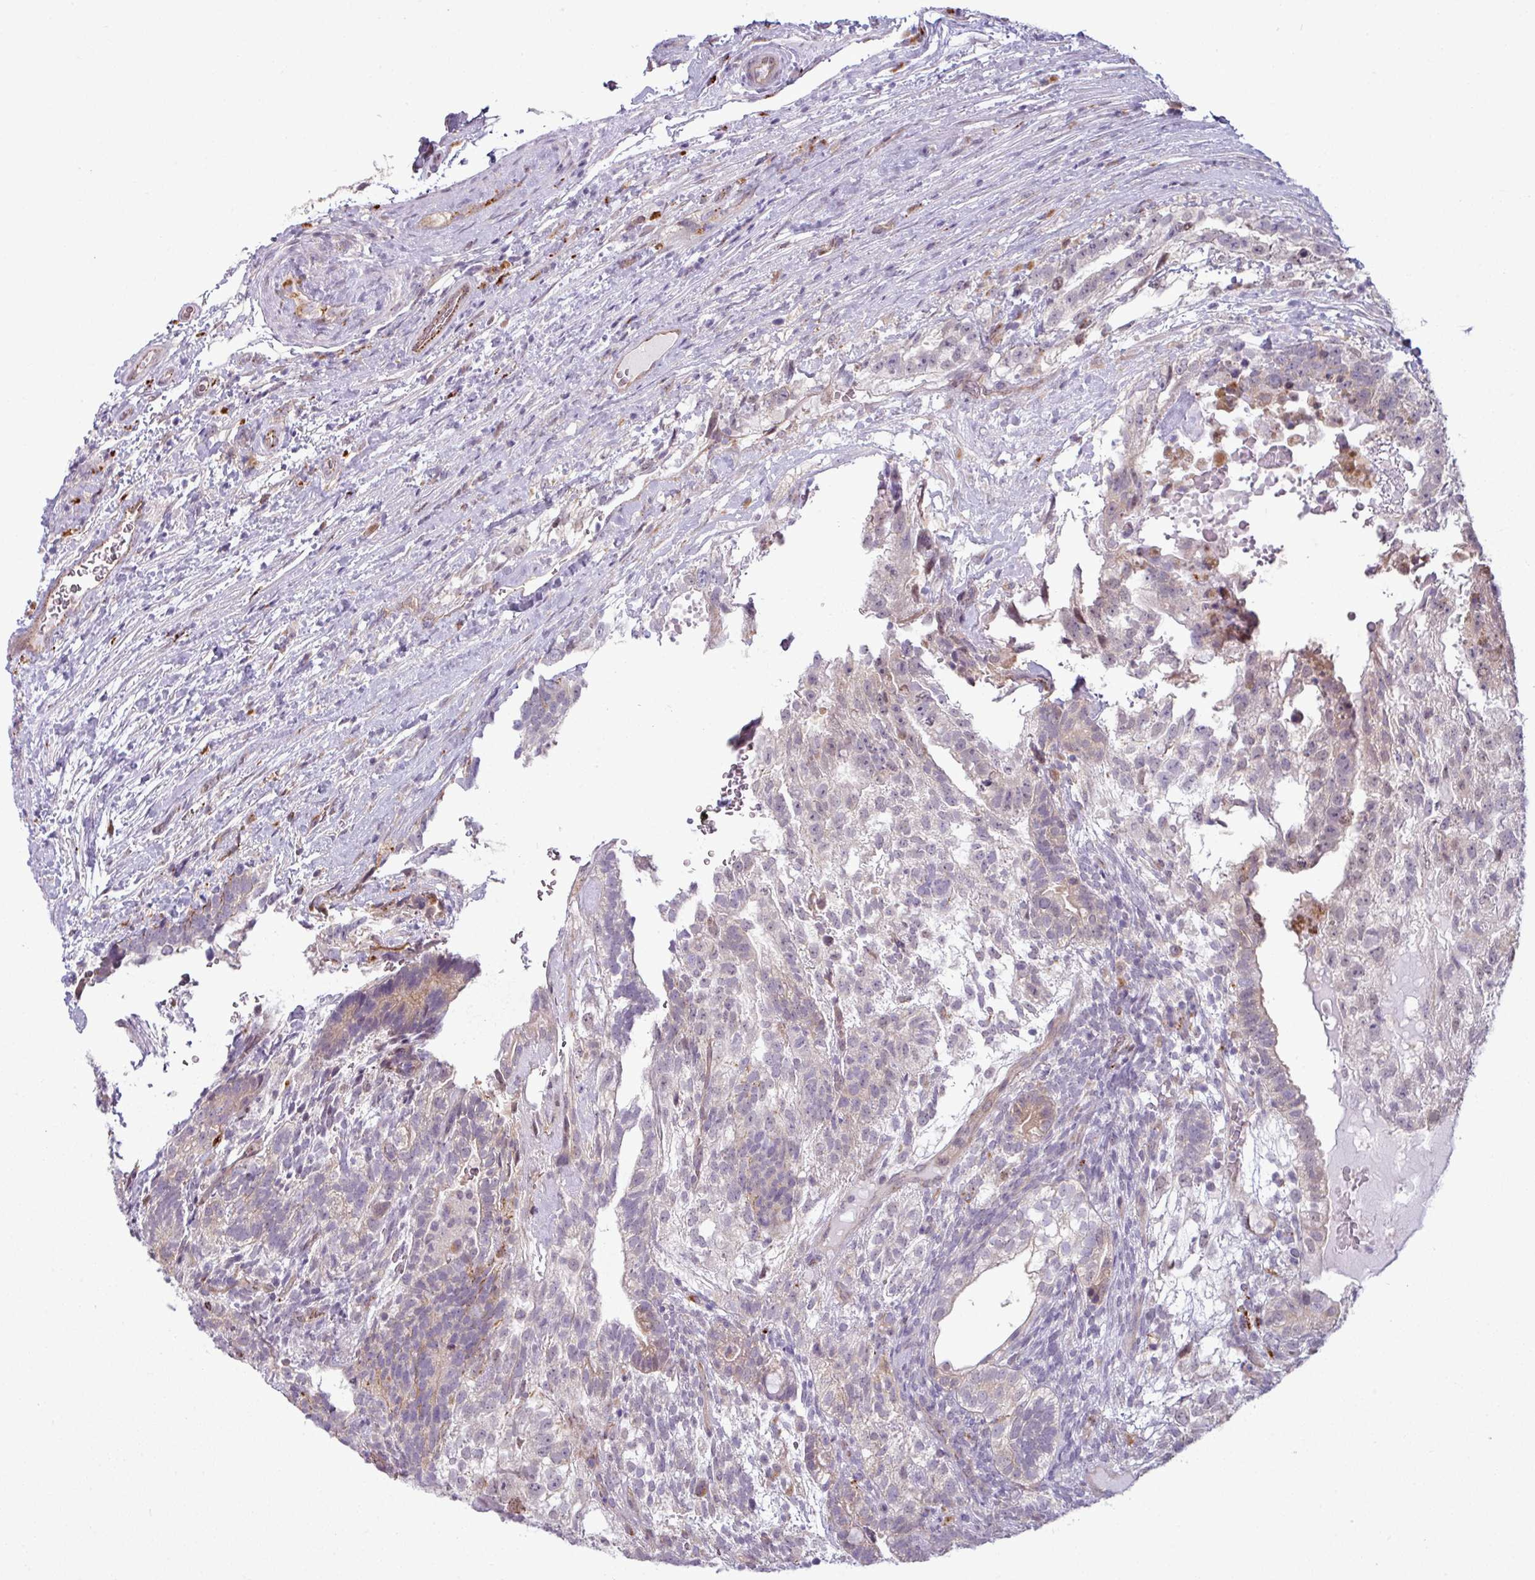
{"staining": {"intensity": "weak", "quantity": "<25%", "location": "cytoplasmic/membranous,nuclear"}, "tissue": "testis cancer", "cell_type": "Tumor cells", "image_type": "cancer", "snomed": [{"axis": "morphology", "description": "Seminoma, NOS"}, {"axis": "morphology", "description": "Carcinoma, Embryonal, NOS"}, {"axis": "topography", "description": "Testis"}], "caption": "A high-resolution photomicrograph shows immunohistochemistry staining of testis cancer, which demonstrates no significant staining in tumor cells. The staining is performed using DAB (3,3'-diaminobenzidine) brown chromogen with nuclei counter-stained in using hematoxylin.", "gene": "CCDC144A", "patient": {"sex": "male", "age": 41}}